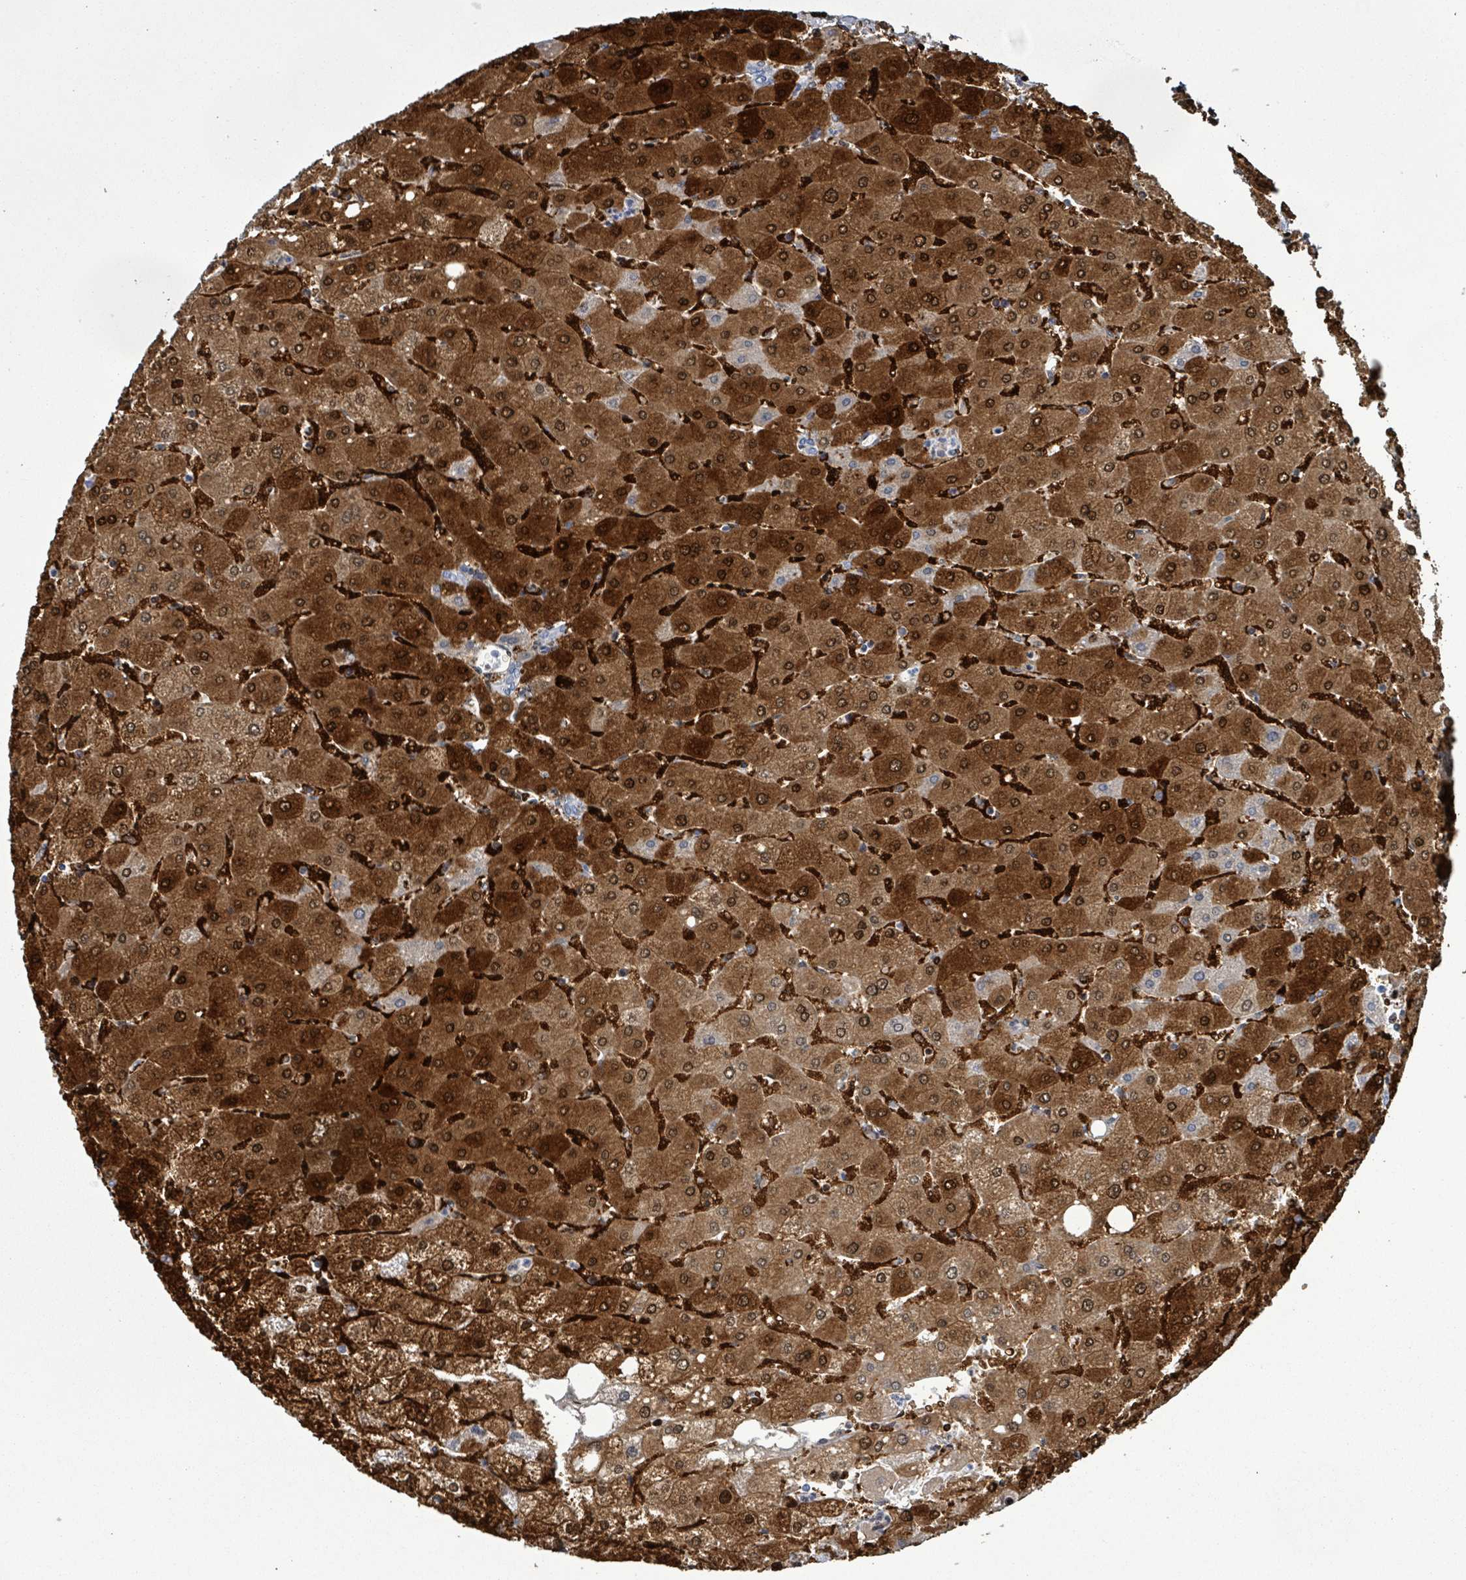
{"staining": {"intensity": "weak", "quantity": ">75%", "location": "cytoplasmic/membranous"}, "tissue": "liver", "cell_type": "Cholangiocytes", "image_type": "normal", "snomed": [{"axis": "morphology", "description": "Normal tissue, NOS"}, {"axis": "topography", "description": "Liver"}], "caption": "Liver stained with IHC displays weak cytoplasmic/membranous expression in approximately >75% of cholangiocytes. Nuclei are stained in blue.", "gene": "ZNF771", "patient": {"sex": "male", "age": 67}}